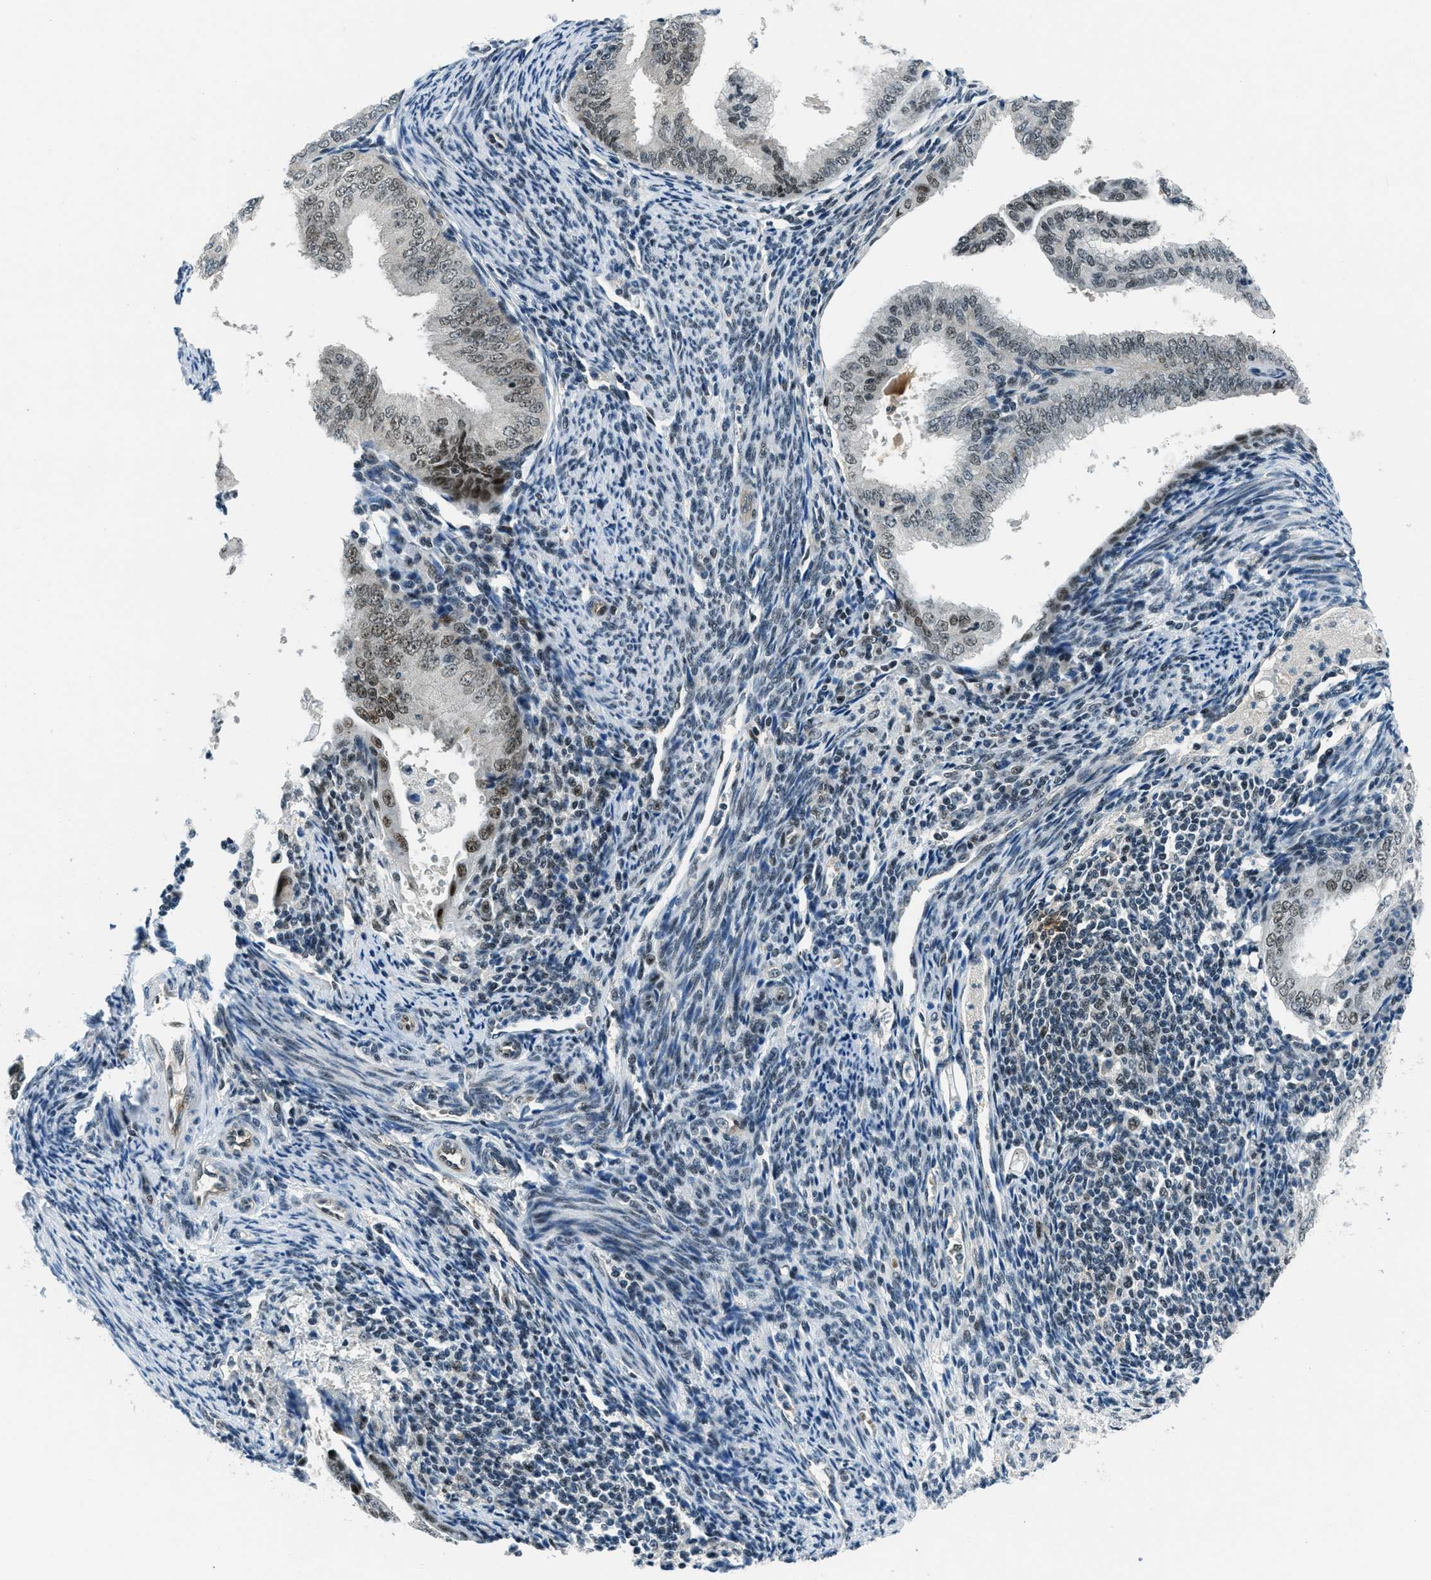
{"staining": {"intensity": "weak", "quantity": "<25%", "location": "nuclear"}, "tissue": "endometrial cancer", "cell_type": "Tumor cells", "image_type": "cancer", "snomed": [{"axis": "morphology", "description": "Adenocarcinoma, NOS"}, {"axis": "topography", "description": "Endometrium"}], "caption": "This is a micrograph of immunohistochemistry (IHC) staining of endometrial adenocarcinoma, which shows no positivity in tumor cells. (IHC, brightfield microscopy, high magnification).", "gene": "KLF6", "patient": {"sex": "female", "age": 58}}